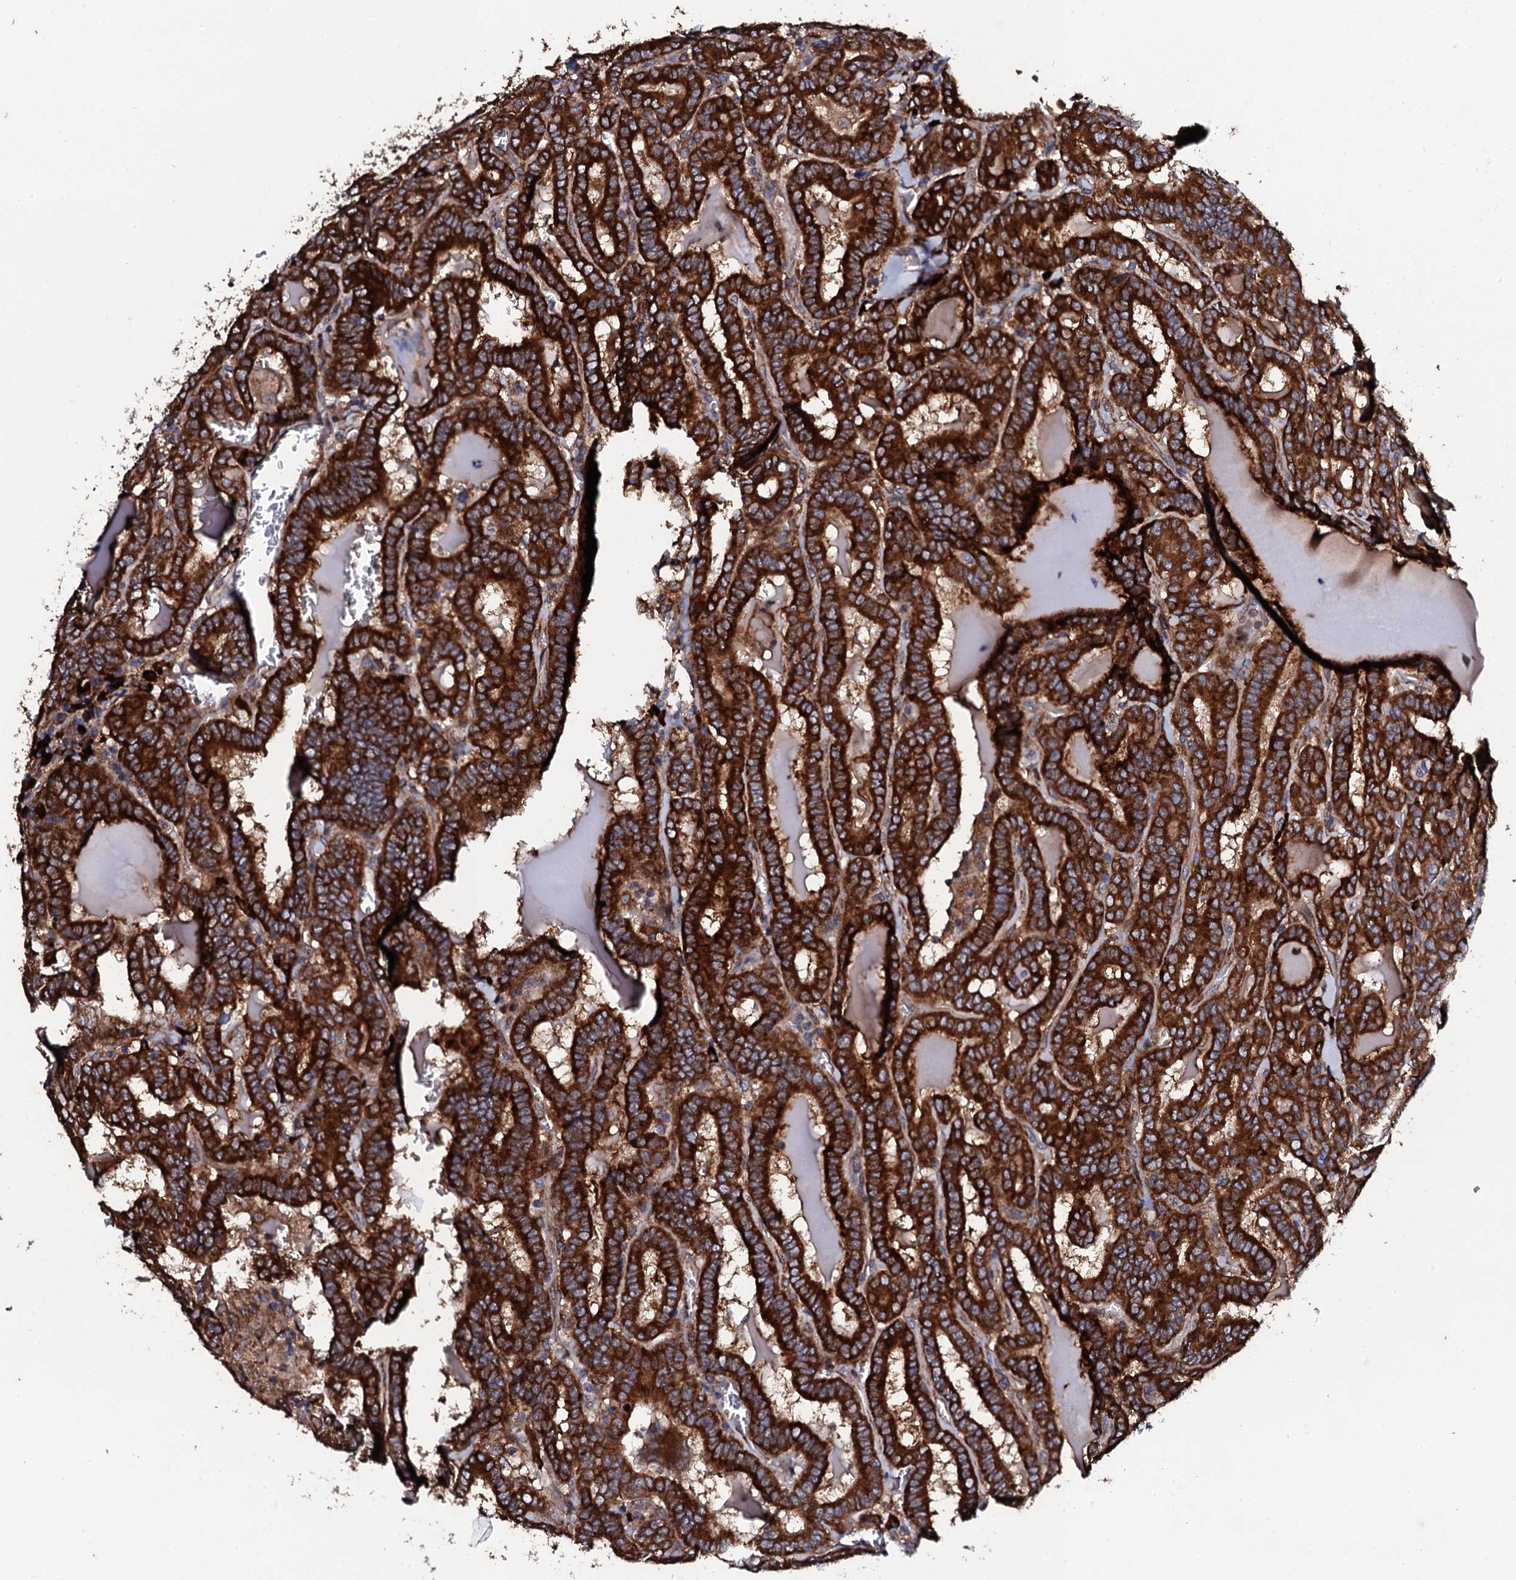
{"staining": {"intensity": "strong", "quantity": ">75%", "location": "cytoplasmic/membranous"}, "tissue": "thyroid cancer", "cell_type": "Tumor cells", "image_type": "cancer", "snomed": [{"axis": "morphology", "description": "Papillary adenocarcinoma, NOS"}, {"axis": "topography", "description": "Thyroid gland"}], "caption": "Human thyroid cancer stained with a brown dye demonstrates strong cytoplasmic/membranous positive positivity in about >75% of tumor cells.", "gene": "LIPT2", "patient": {"sex": "female", "age": 72}}